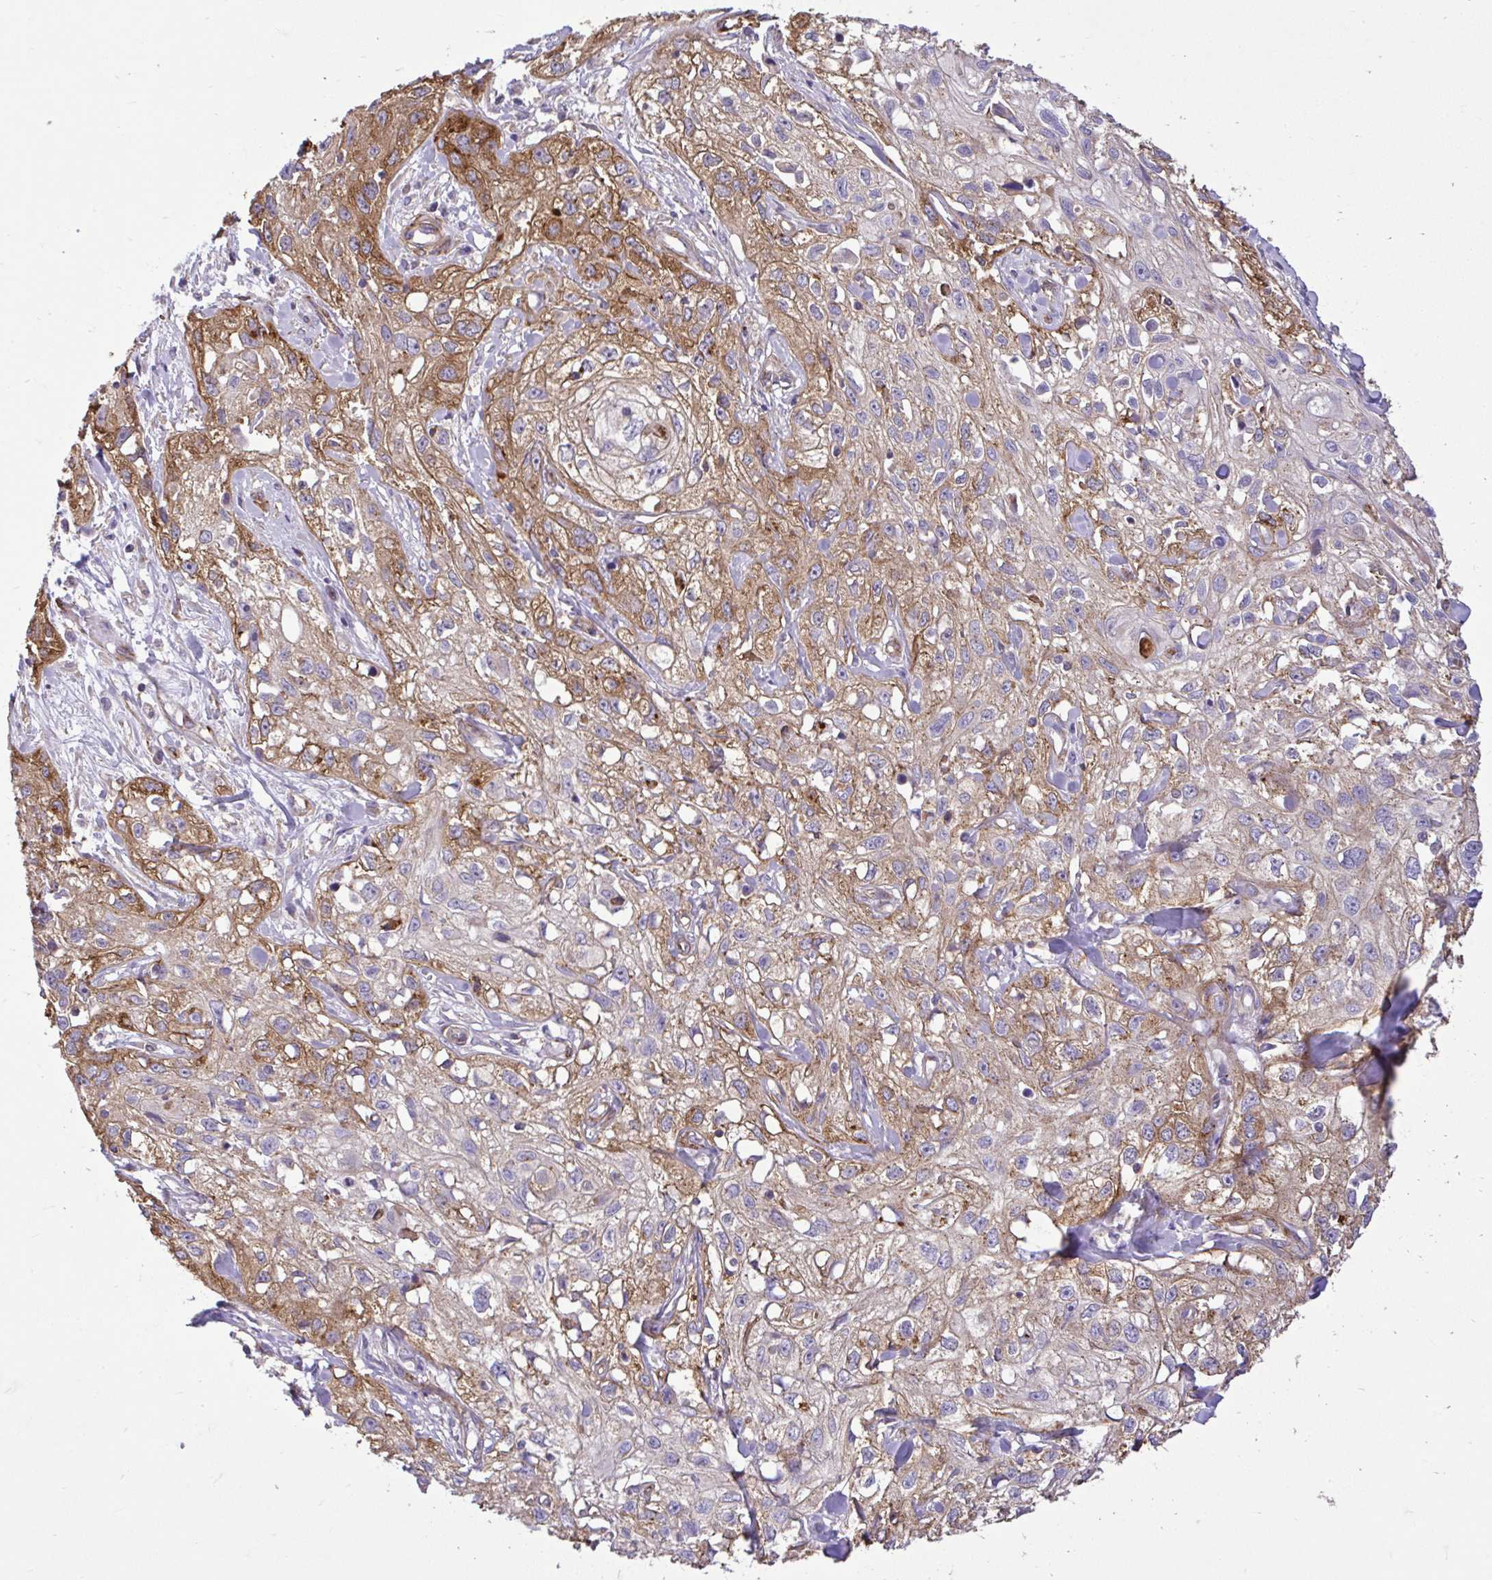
{"staining": {"intensity": "moderate", "quantity": "25%-75%", "location": "cytoplasmic/membranous"}, "tissue": "skin cancer", "cell_type": "Tumor cells", "image_type": "cancer", "snomed": [{"axis": "morphology", "description": "Squamous cell carcinoma, NOS"}, {"axis": "topography", "description": "Skin"}, {"axis": "topography", "description": "Vulva"}], "caption": "This is a histology image of immunohistochemistry staining of skin cancer (squamous cell carcinoma), which shows moderate positivity in the cytoplasmic/membranous of tumor cells.", "gene": "PTPRK", "patient": {"sex": "female", "age": 86}}